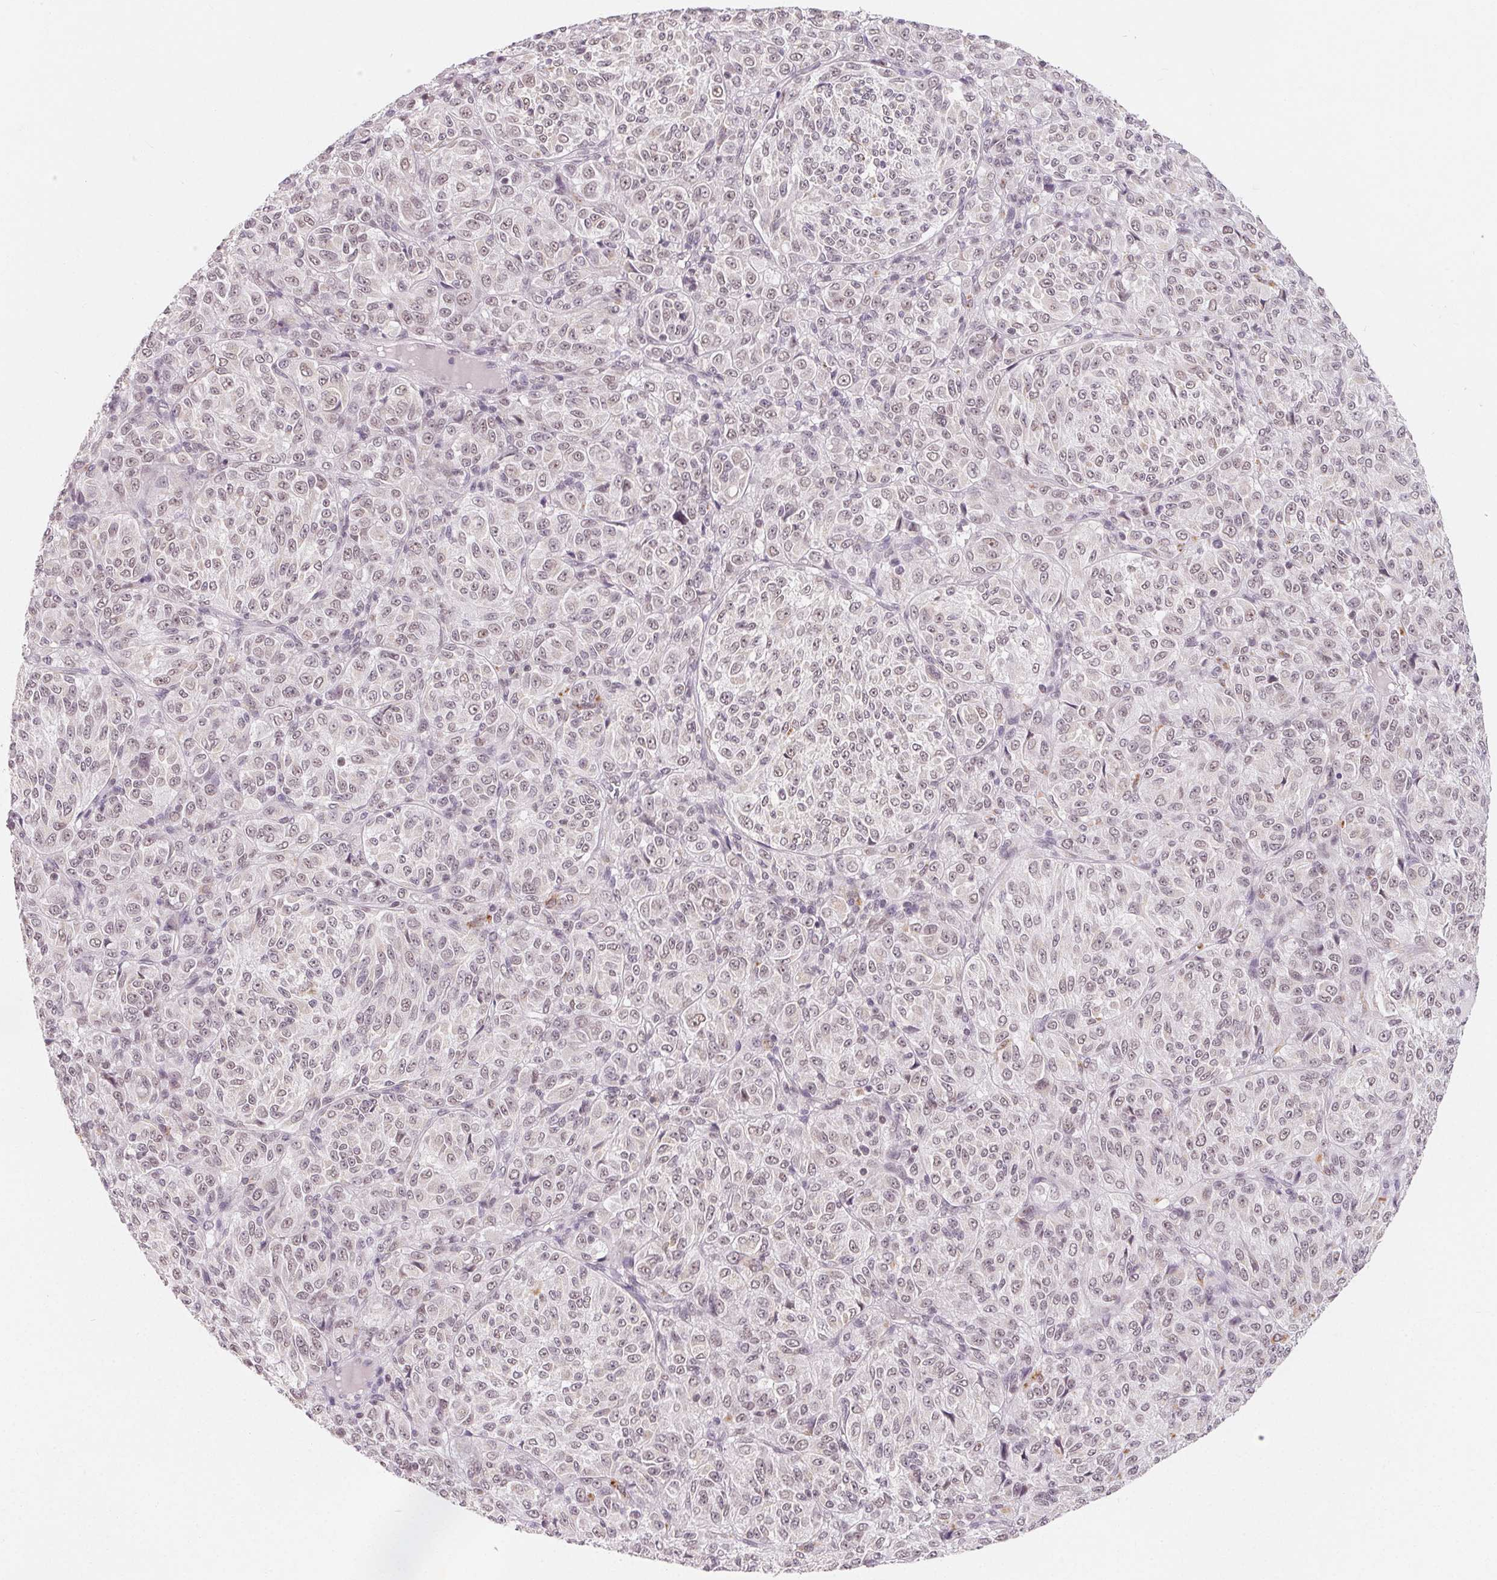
{"staining": {"intensity": "weak", "quantity": "25%-75%", "location": "nuclear"}, "tissue": "melanoma", "cell_type": "Tumor cells", "image_type": "cancer", "snomed": [{"axis": "morphology", "description": "Malignant melanoma, Metastatic site"}, {"axis": "topography", "description": "Brain"}], "caption": "Protein positivity by immunohistochemistry (IHC) demonstrates weak nuclear expression in approximately 25%-75% of tumor cells in melanoma. The protein is shown in brown color, while the nuclei are stained blue.", "gene": "NXF3", "patient": {"sex": "female", "age": 56}}